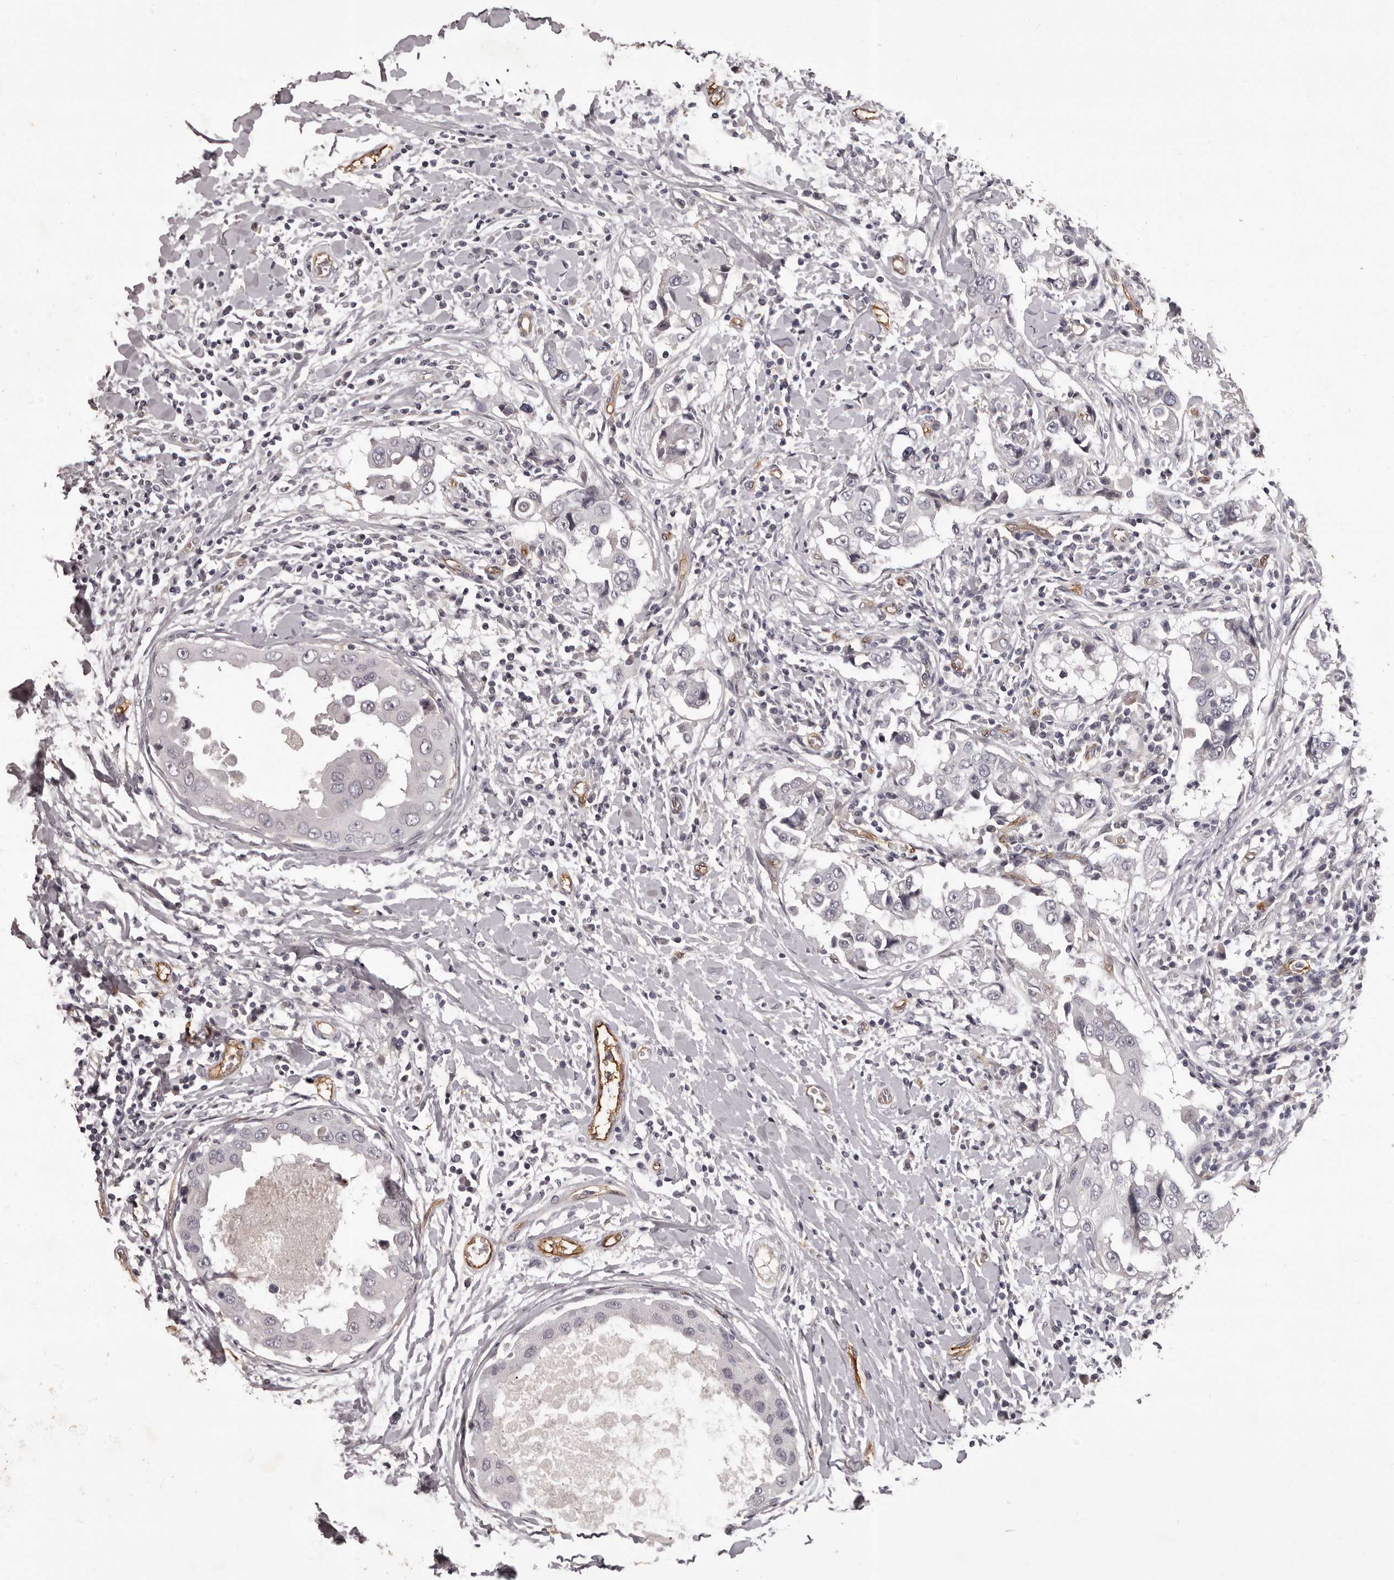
{"staining": {"intensity": "negative", "quantity": "none", "location": "none"}, "tissue": "breast cancer", "cell_type": "Tumor cells", "image_type": "cancer", "snomed": [{"axis": "morphology", "description": "Duct carcinoma"}, {"axis": "topography", "description": "Breast"}], "caption": "High magnification brightfield microscopy of breast cancer stained with DAB (3,3'-diaminobenzidine) (brown) and counterstained with hematoxylin (blue): tumor cells show no significant expression. The staining is performed using DAB (3,3'-diaminobenzidine) brown chromogen with nuclei counter-stained in using hematoxylin.", "gene": "GPR78", "patient": {"sex": "female", "age": 27}}